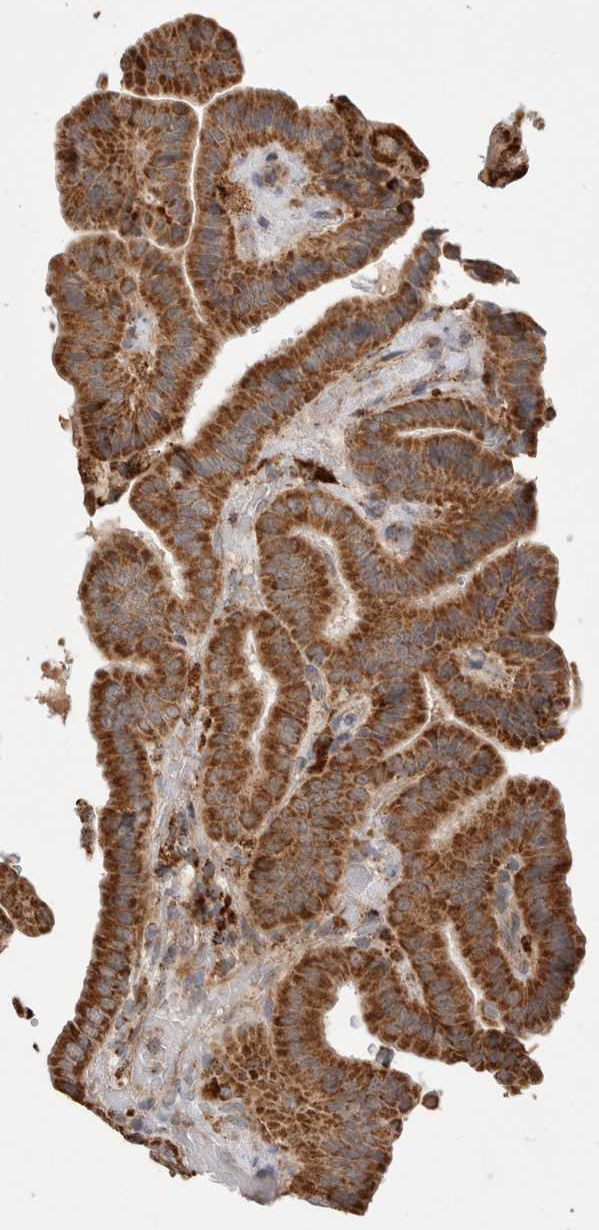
{"staining": {"intensity": "strong", "quantity": ">75%", "location": "cytoplasmic/membranous"}, "tissue": "thyroid cancer", "cell_type": "Tumor cells", "image_type": "cancer", "snomed": [{"axis": "morphology", "description": "Papillary adenocarcinoma, NOS"}, {"axis": "topography", "description": "Thyroid gland"}], "caption": "This is an image of immunohistochemistry (IHC) staining of thyroid cancer (papillary adenocarcinoma), which shows strong expression in the cytoplasmic/membranous of tumor cells.", "gene": "HROB", "patient": {"sex": "male", "age": 33}}